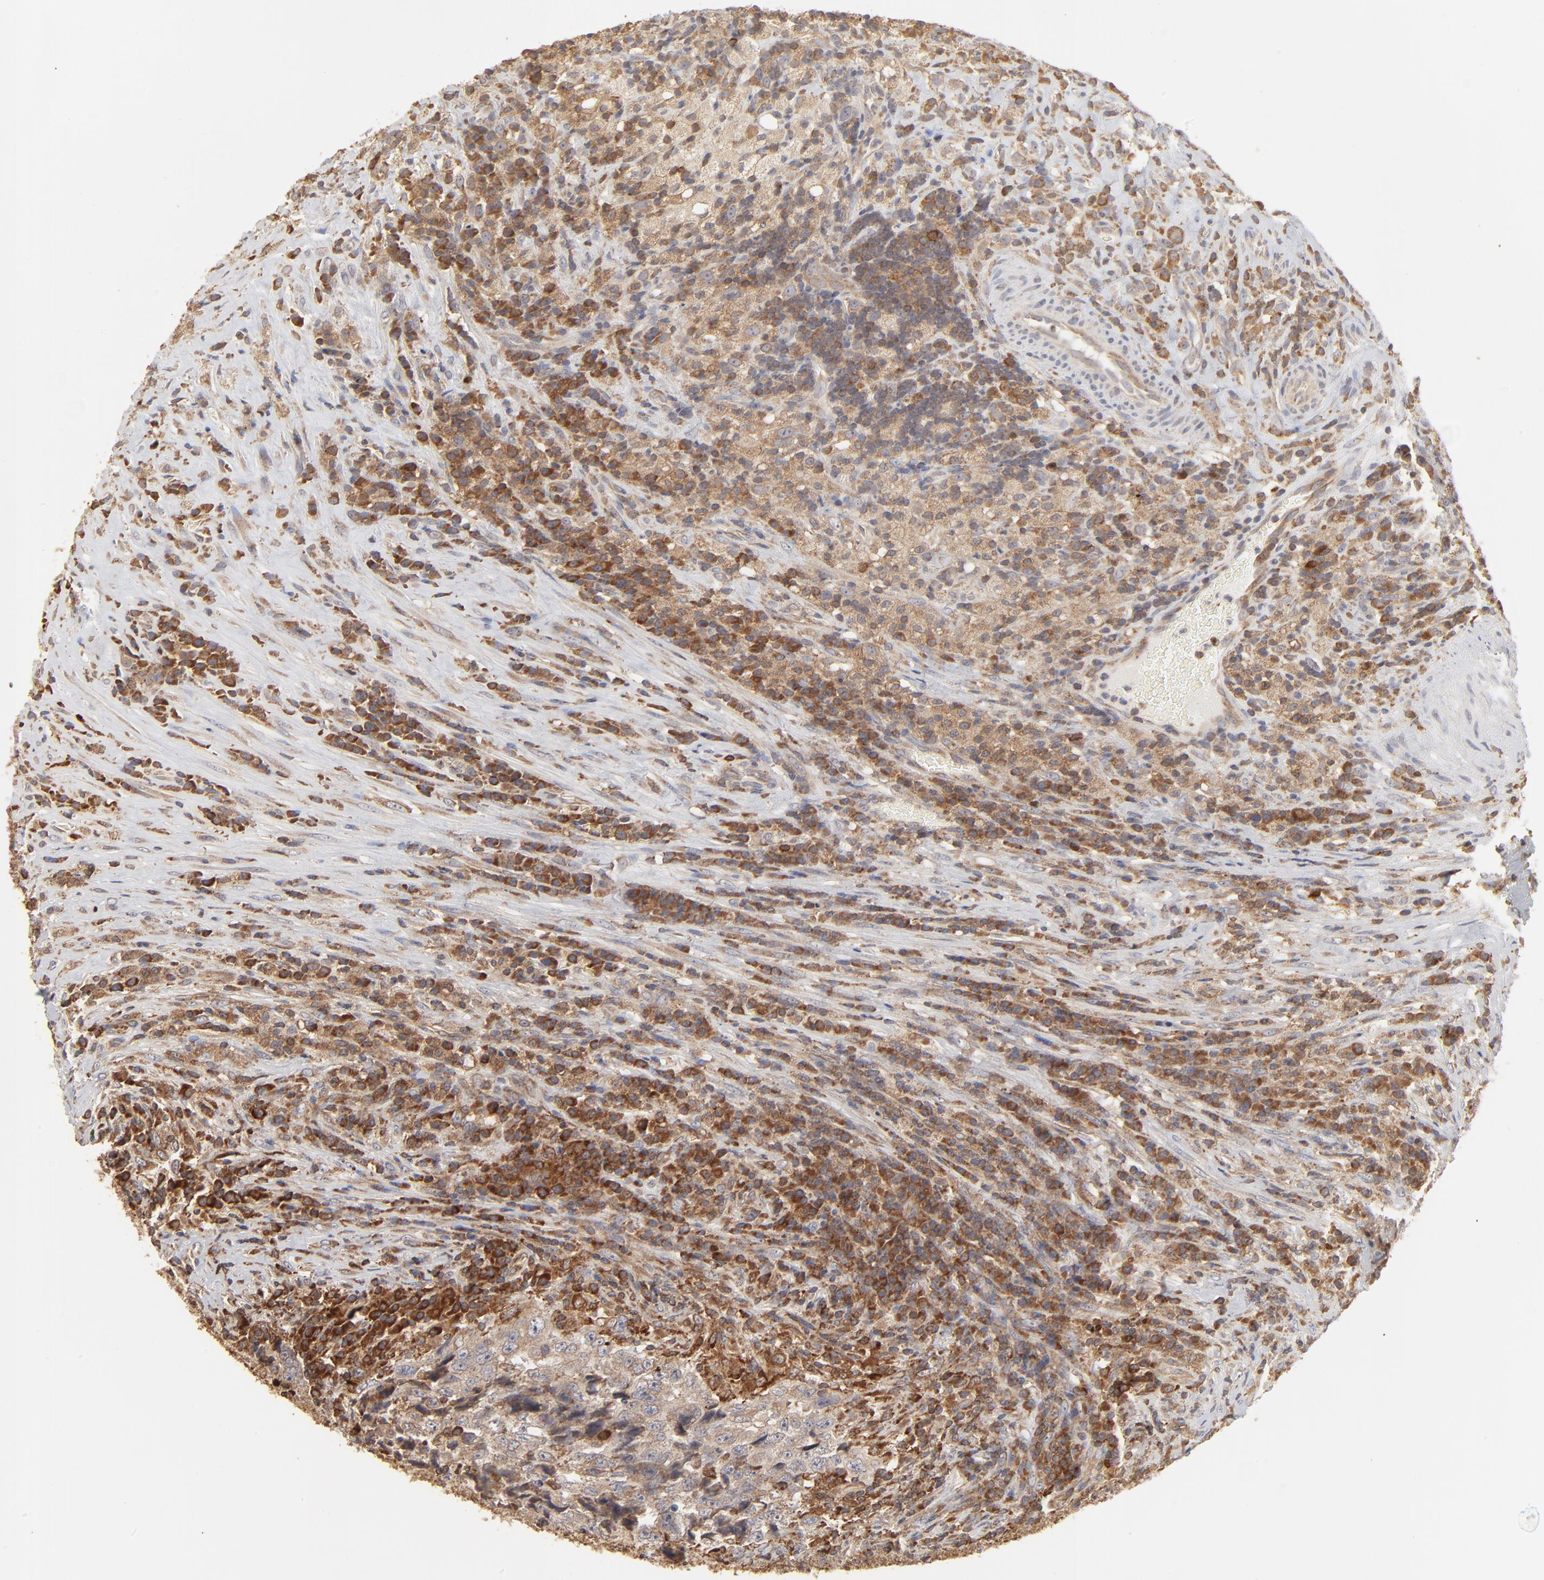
{"staining": {"intensity": "strong", "quantity": ">75%", "location": "cytoplasmic/membranous"}, "tissue": "testis cancer", "cell_type": "Tumor cells", "image_type": "cancer", "snomed": [{"axis": "morphology", "description": "Necrosis, NOS"}, {"axis": "morphology", "description": "Carcinoma, Embryonal, NOS"}, {"axis": "topography", "description": "Testis"}], "caption": "DAB (3,3'-diaminobenzidine) immunohistochemical staining of embryonal carcinoma (testis) displays strong cytoplasmic/membranous protein positivity in about >75% of tumor cells.", "gene": "RNF213", "patient": {"sex": "male", "age": 19}}